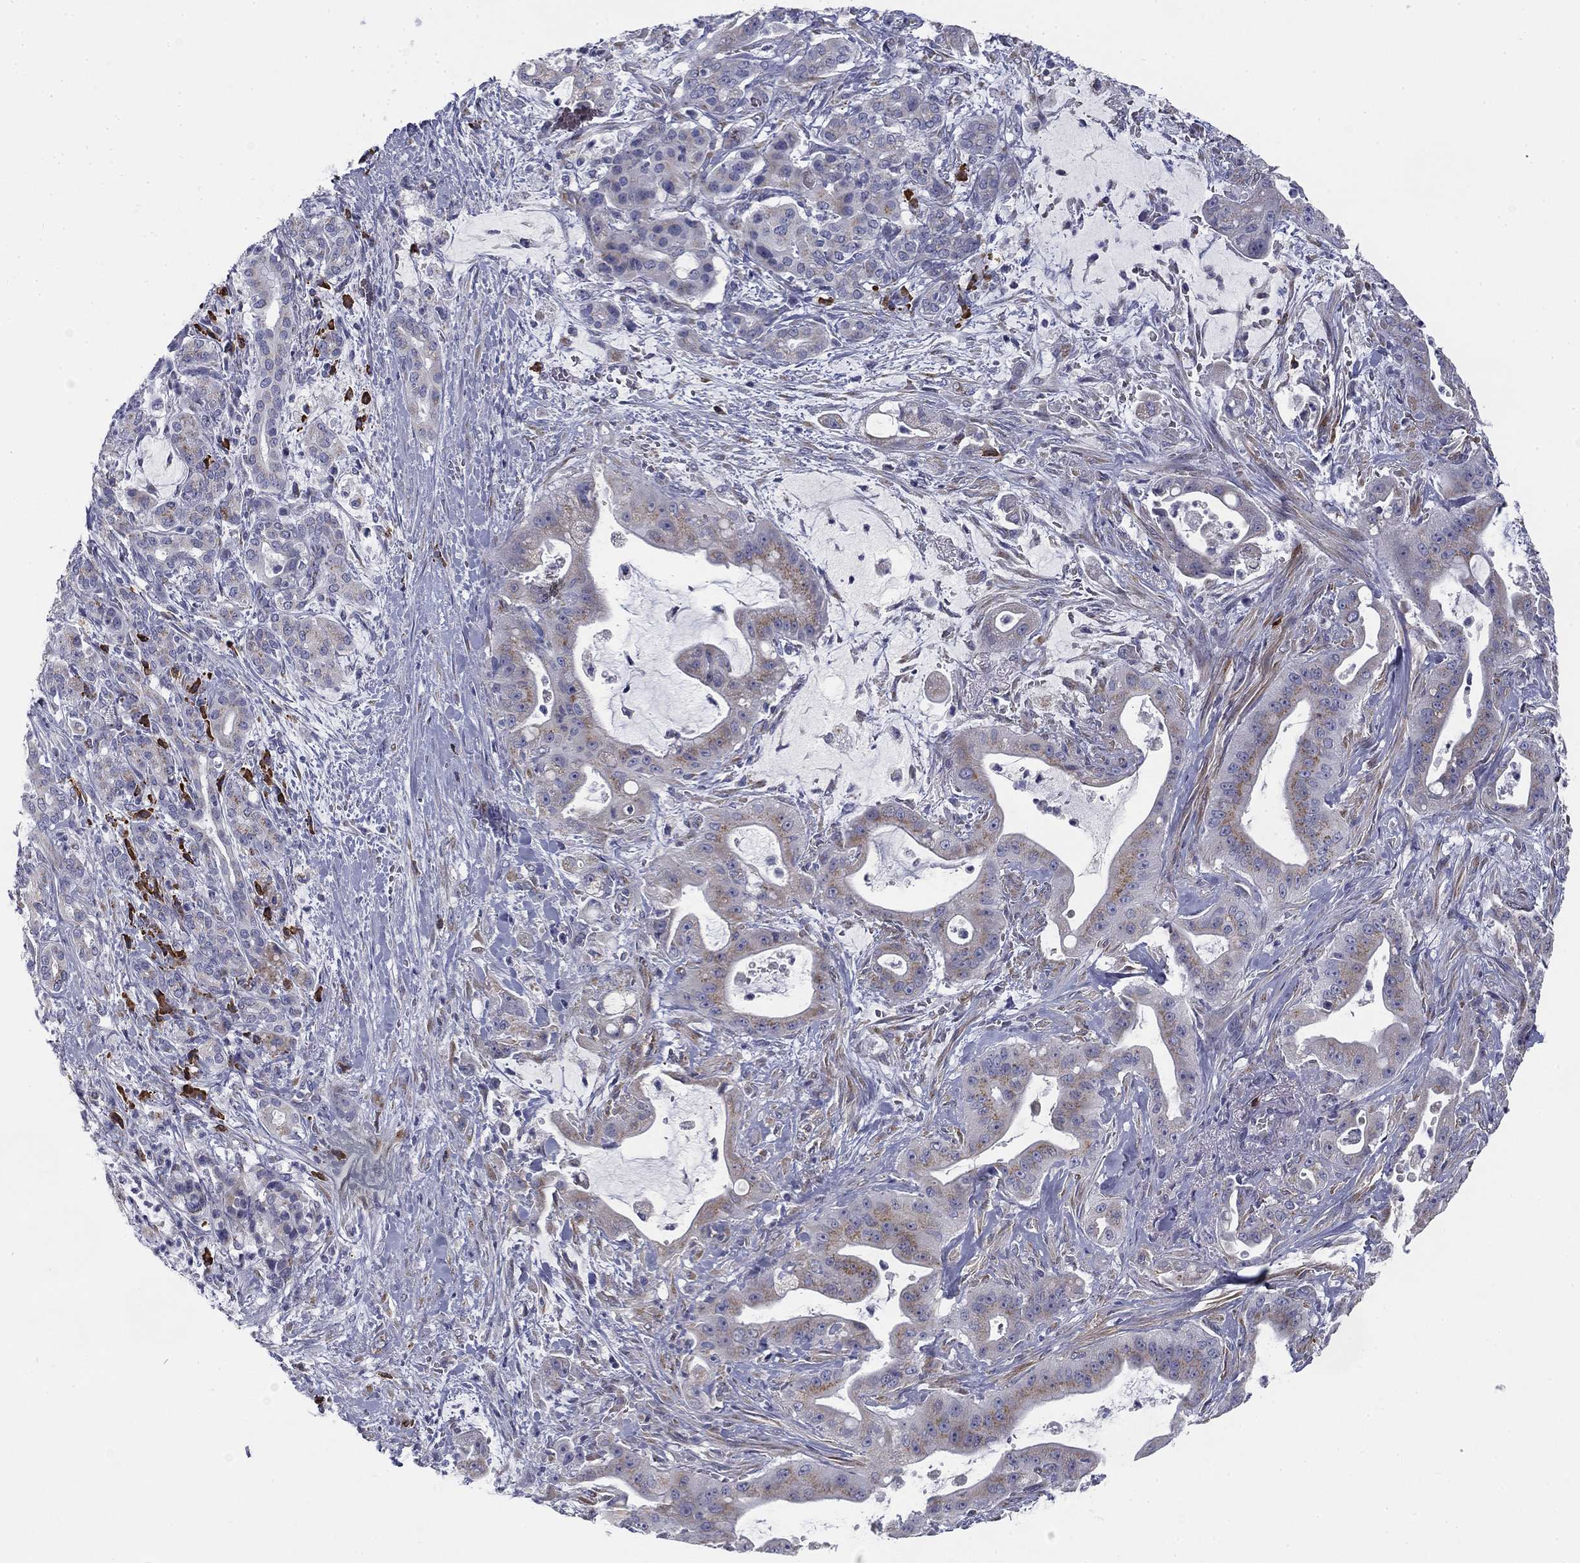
{"staining": {"intensity": "weak", "quantity": "<25%", "location": "cytoplasmic/membranous"}, "tissue": "pancreatic cancer", "cell_type": "Tumor cells", "image_type": "cancer", "snomed": [{"axis": "morphology", "description": "Normal tissue, NOS"}, {"axis": "morphology", "description": "Inflammation, NOS"}, {"axis": "morphology", "description": "Adenocarcinoma, NOS"}, {"axis": "topography", "description": "Pancreas"}], "caption": "This is an IHC micrograph of pancreatic cancer. There is no expression in tumor cells.", "gene": "TRAT1", "patient": {"sex": "male", "age": 57}}